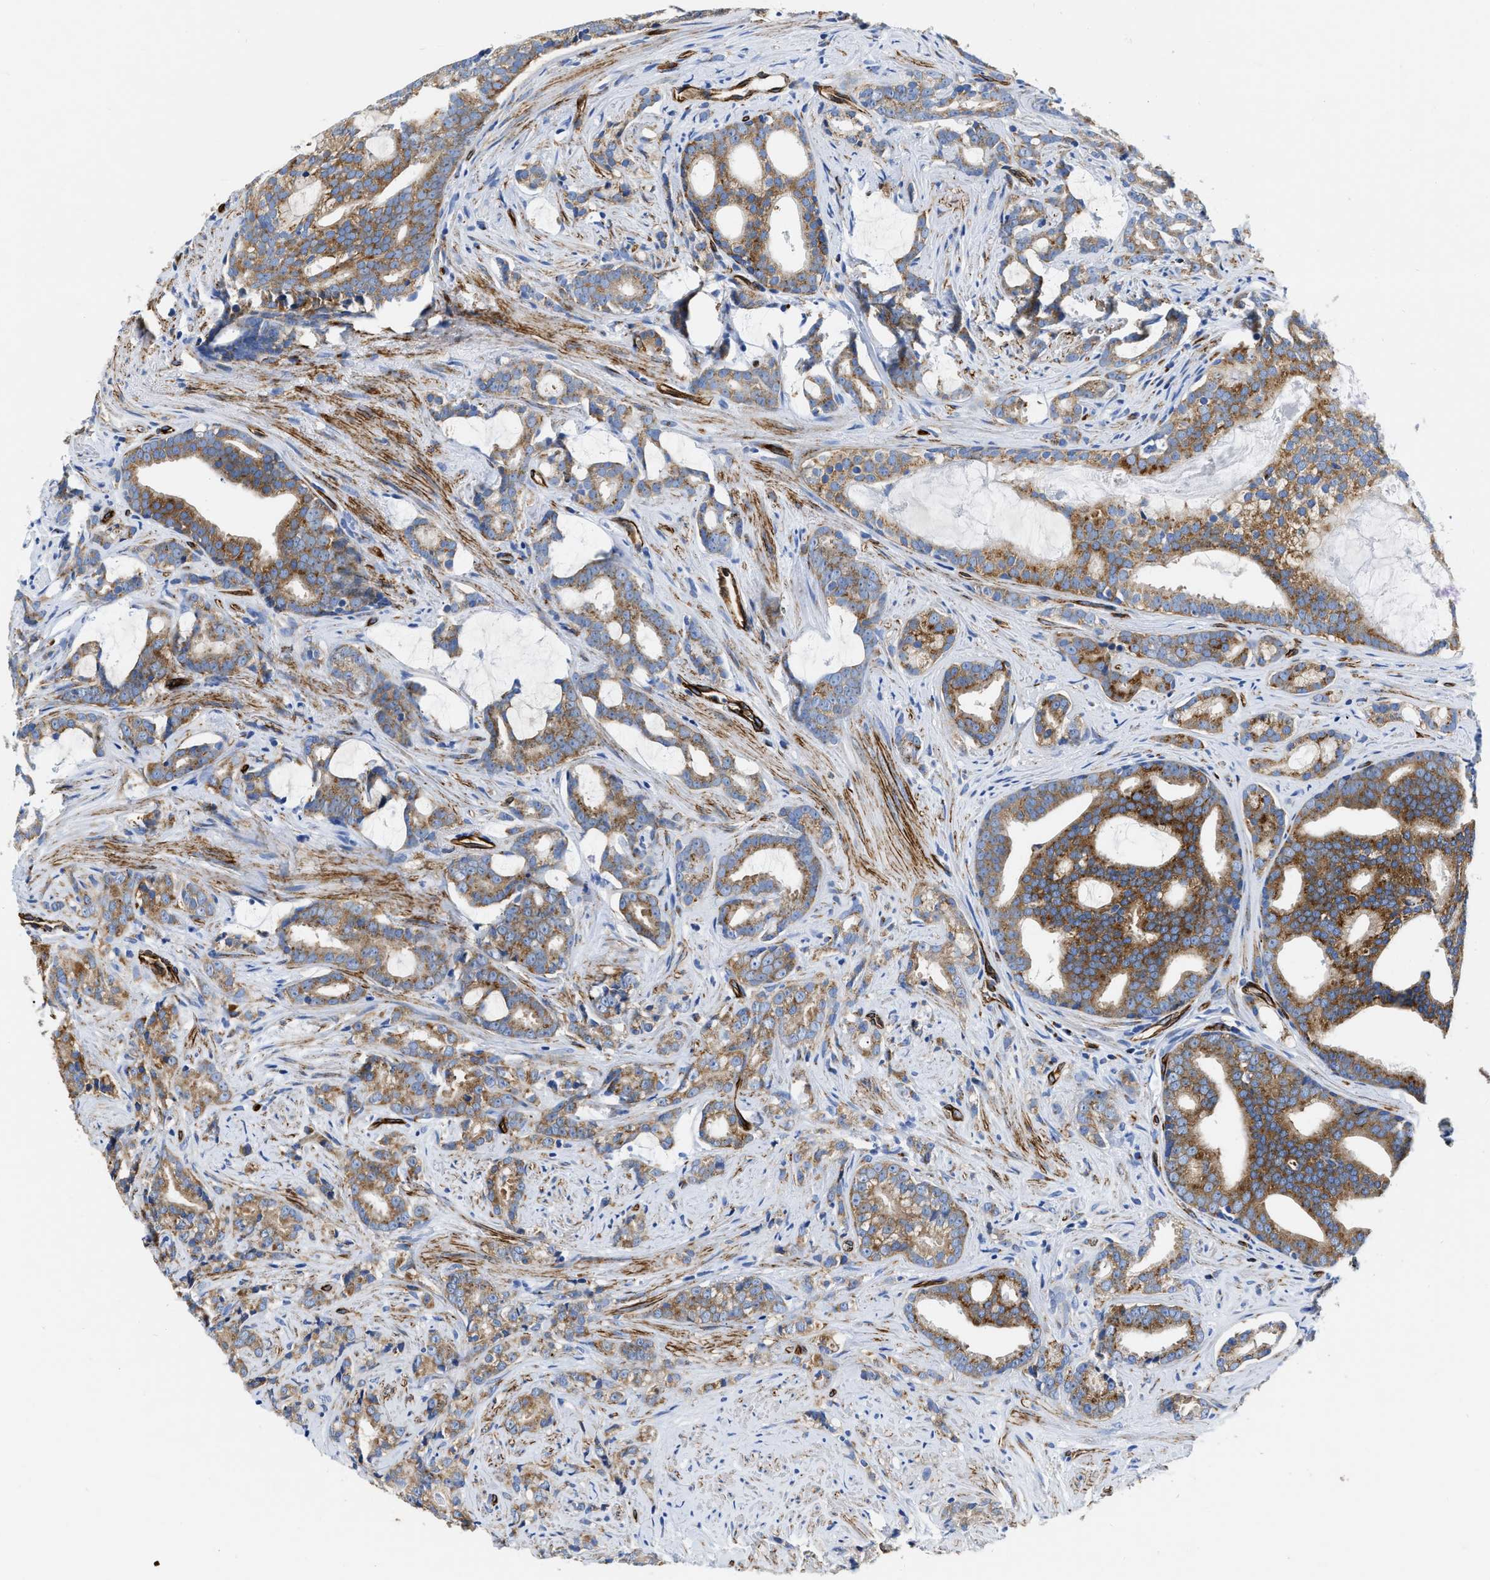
{"staining": {"intensity": "moderate", "quantity": ">75%", "location": "cytoplasmic/membranous"}, "tissue": "prostate cancer", "cell_type": "Tumor cells", "image_type": "cancer", "snomed": [{"axis": "morphology", "description": "Adenocarcinoma, Low grade"}, {"axis": "topography", "description": "Prostate"}], "caption": "Tumor cells show medium levels of moderate cytoplasmic/membranous staining in approximately >75% of cells in prostate cancer (adenocarcinoma (low-grade)).", "gene": "TVP23B", "patient": {"sex": "male", "age": 58}}